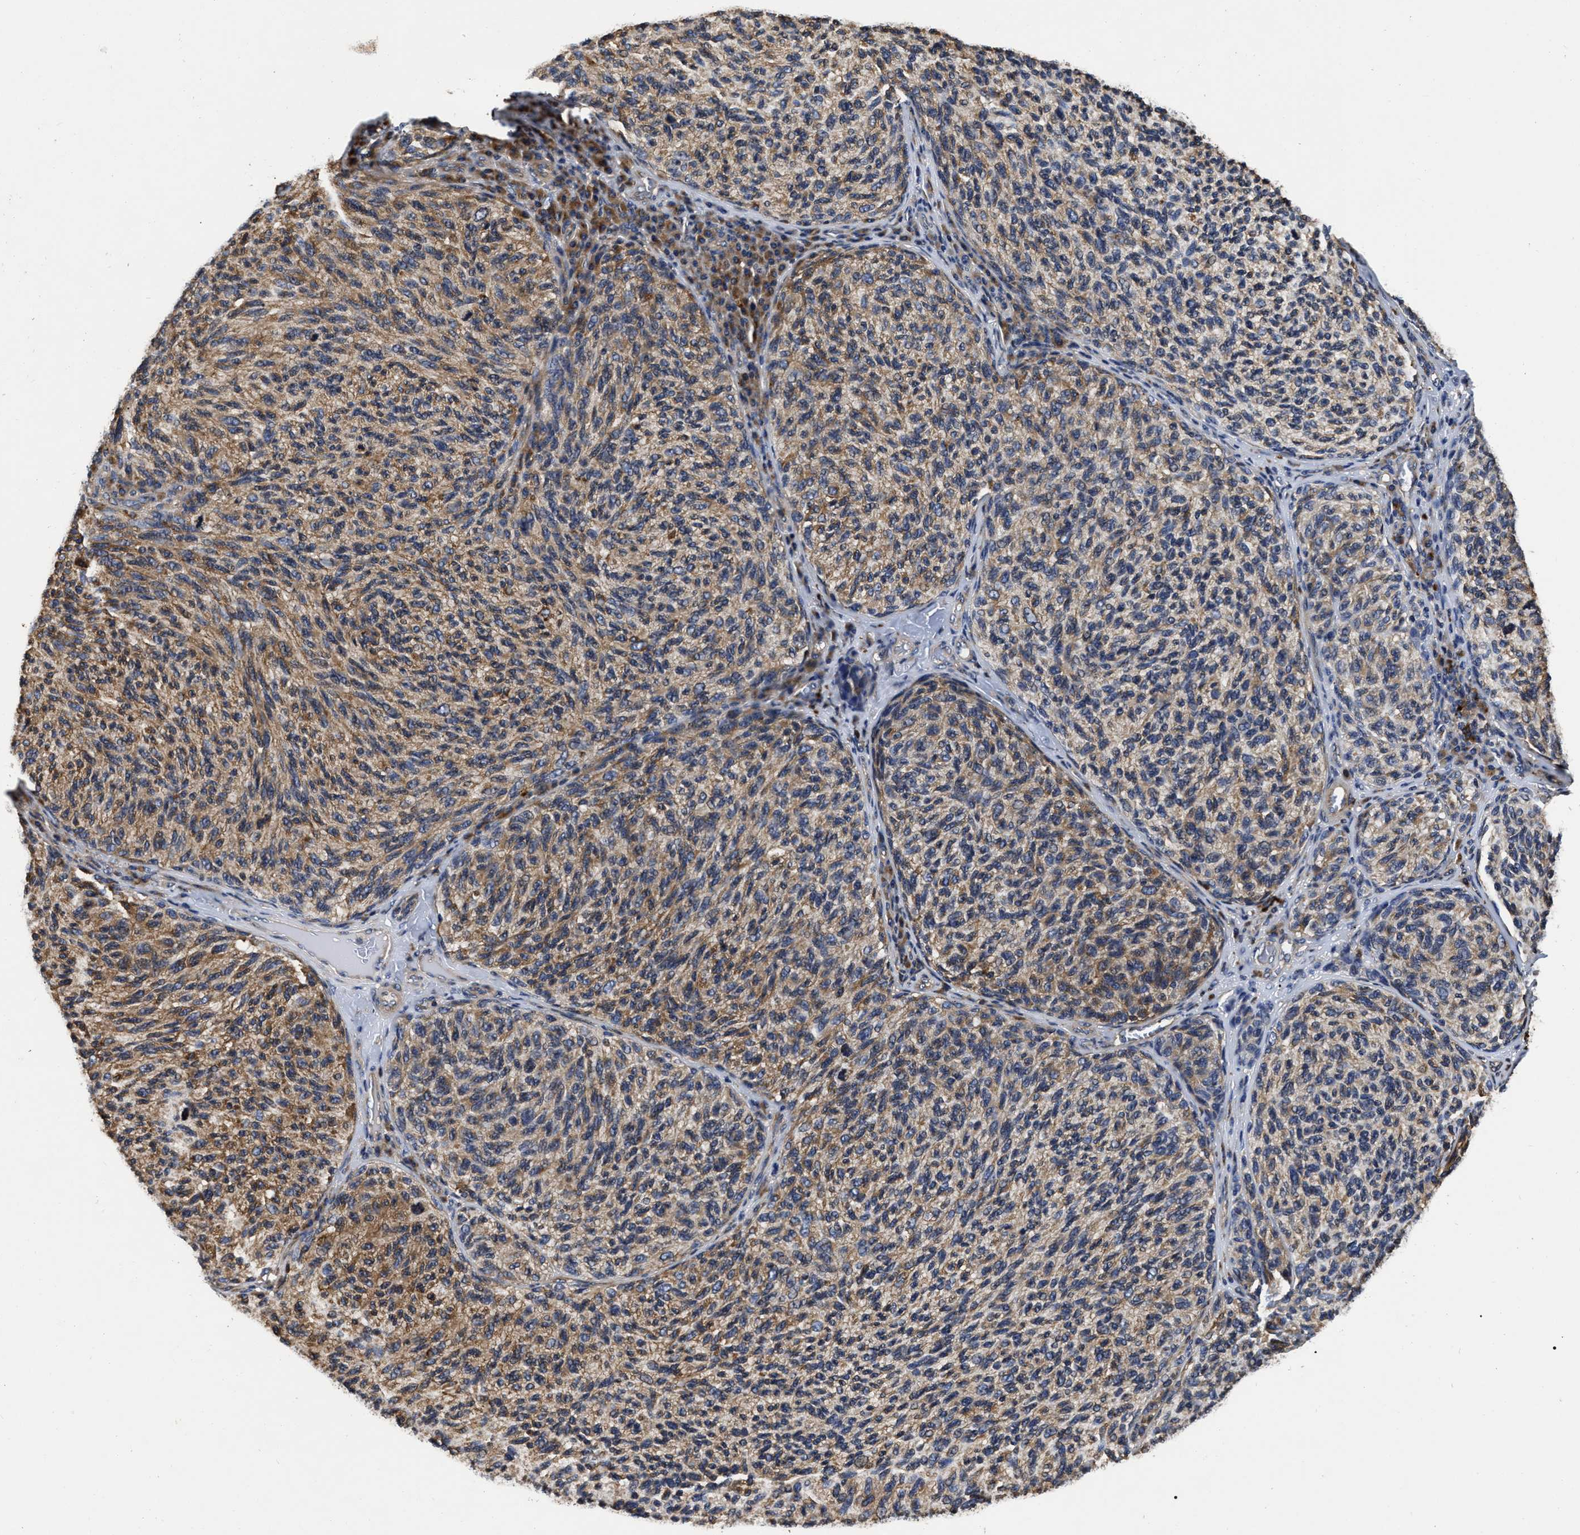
{"staining": {"intensity": "moderate", "quantity": ">75%", "location": "cytoplasmic/membranous"}, "tissue": "melanoma", "cell_type": "Tumor cells", "image_type": "cancer", "snomed": [{"axis": "morphology", "description": "Malignant melanoma, NOS"}, {"axis": "topography", "description": "Skin"}], "caption": "Malignant melanoma was stained to show a protein in brown. There is medium levels of moderate cytoplasmic/membranous staining in approximately >75% of tumor cells.", "gene": "ABCG8", "patient": {"sex": "female", "age": 73}}